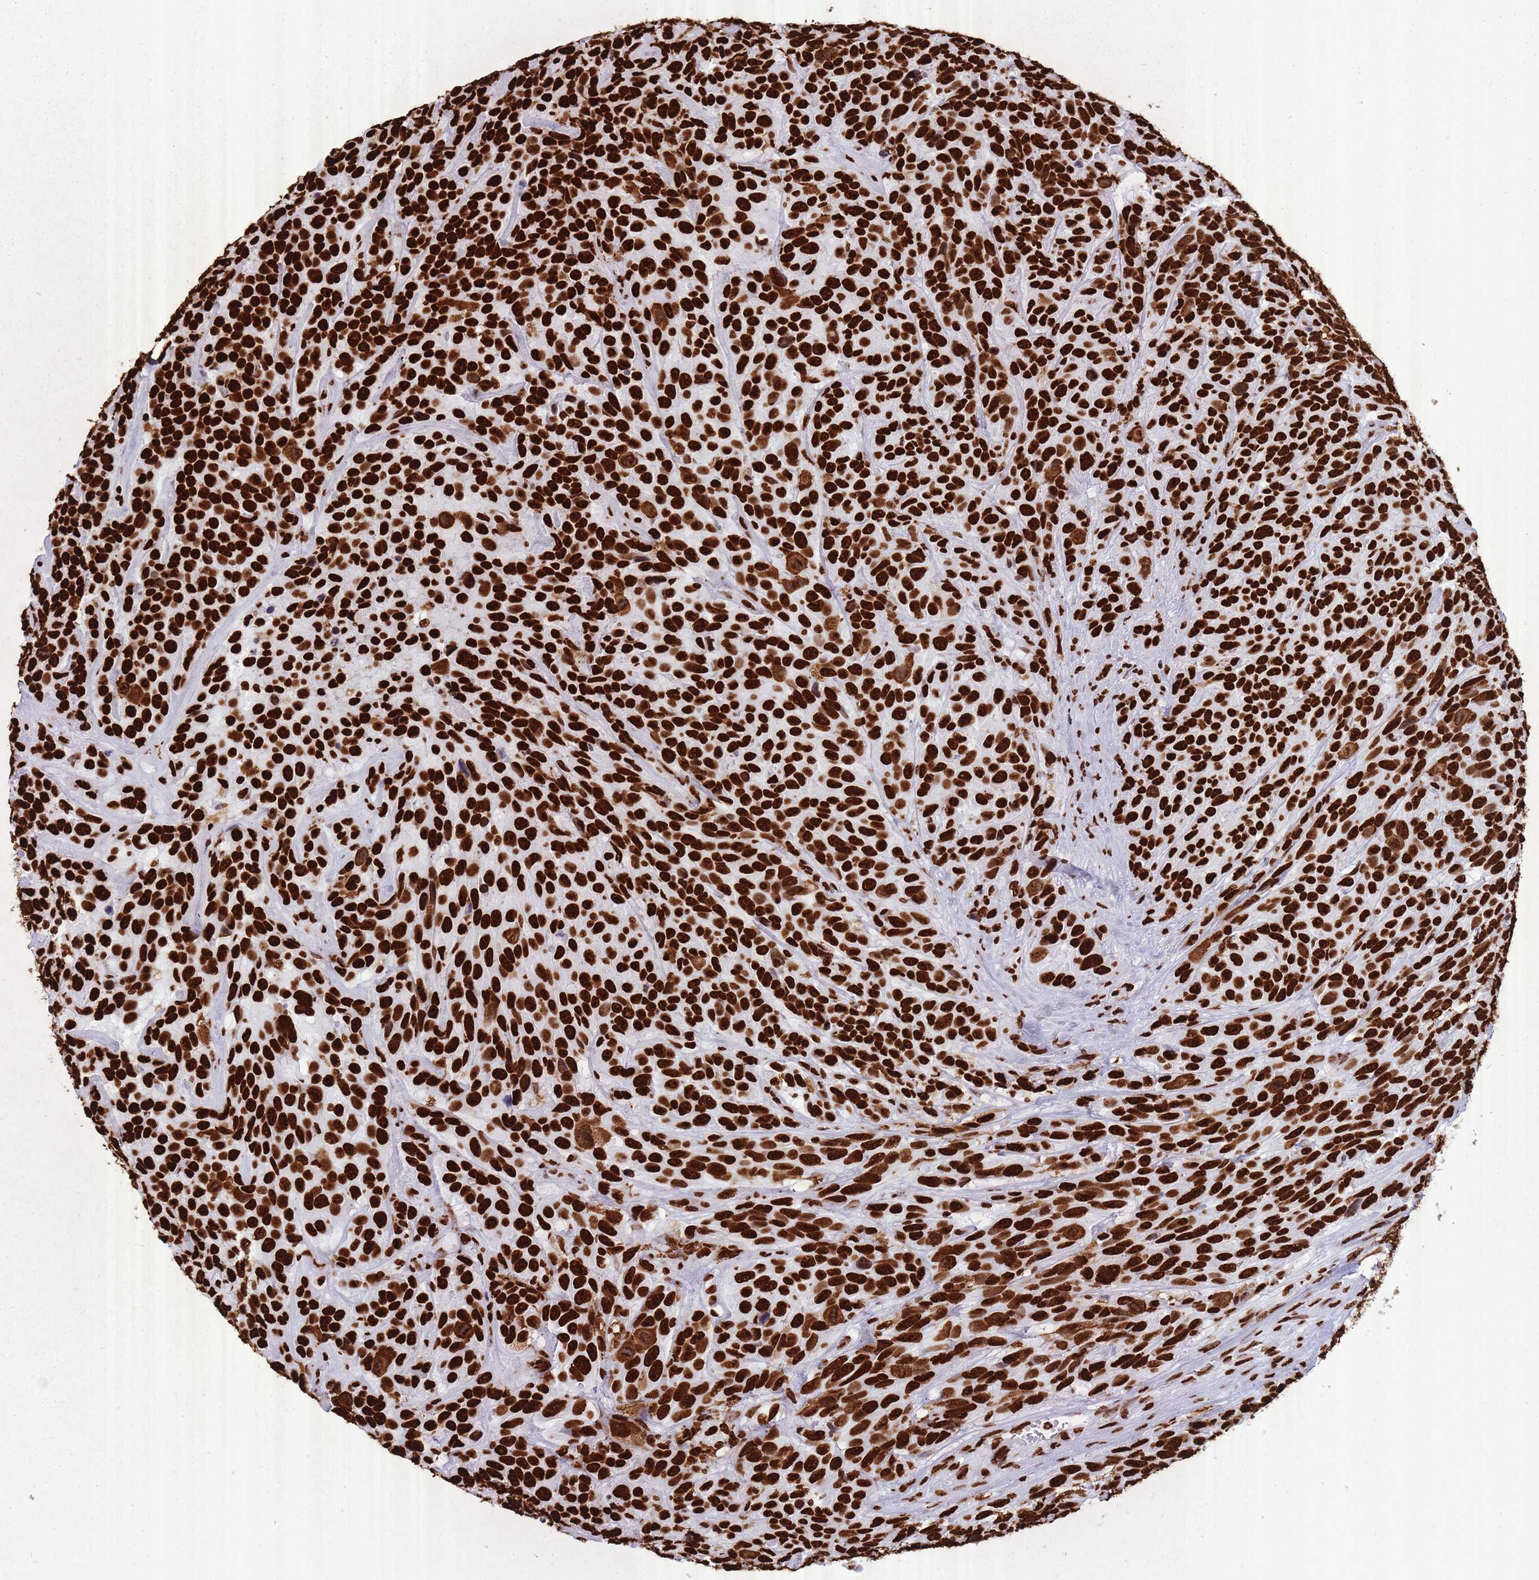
{"staining": {"intensity": "strong", "quantity": ">75%", "location": "nuclear"}, "tissue": "urothelial cancer", "cell_type": "Tumor cells", "image_type": "cancer", "snomed": [{"axis": "morphology", "description": "Urothelial carcinoma, High grade"}, {"axis": "topography", "description": "Urinary bladder"}], "caption": "A histopathology image of human urothelial cancer stained for a protein exhibits strong nuclear brown staining in tumor cells.", "gene": "HNRNPUL1", "patient": {"sex": "female", "age": 70}}